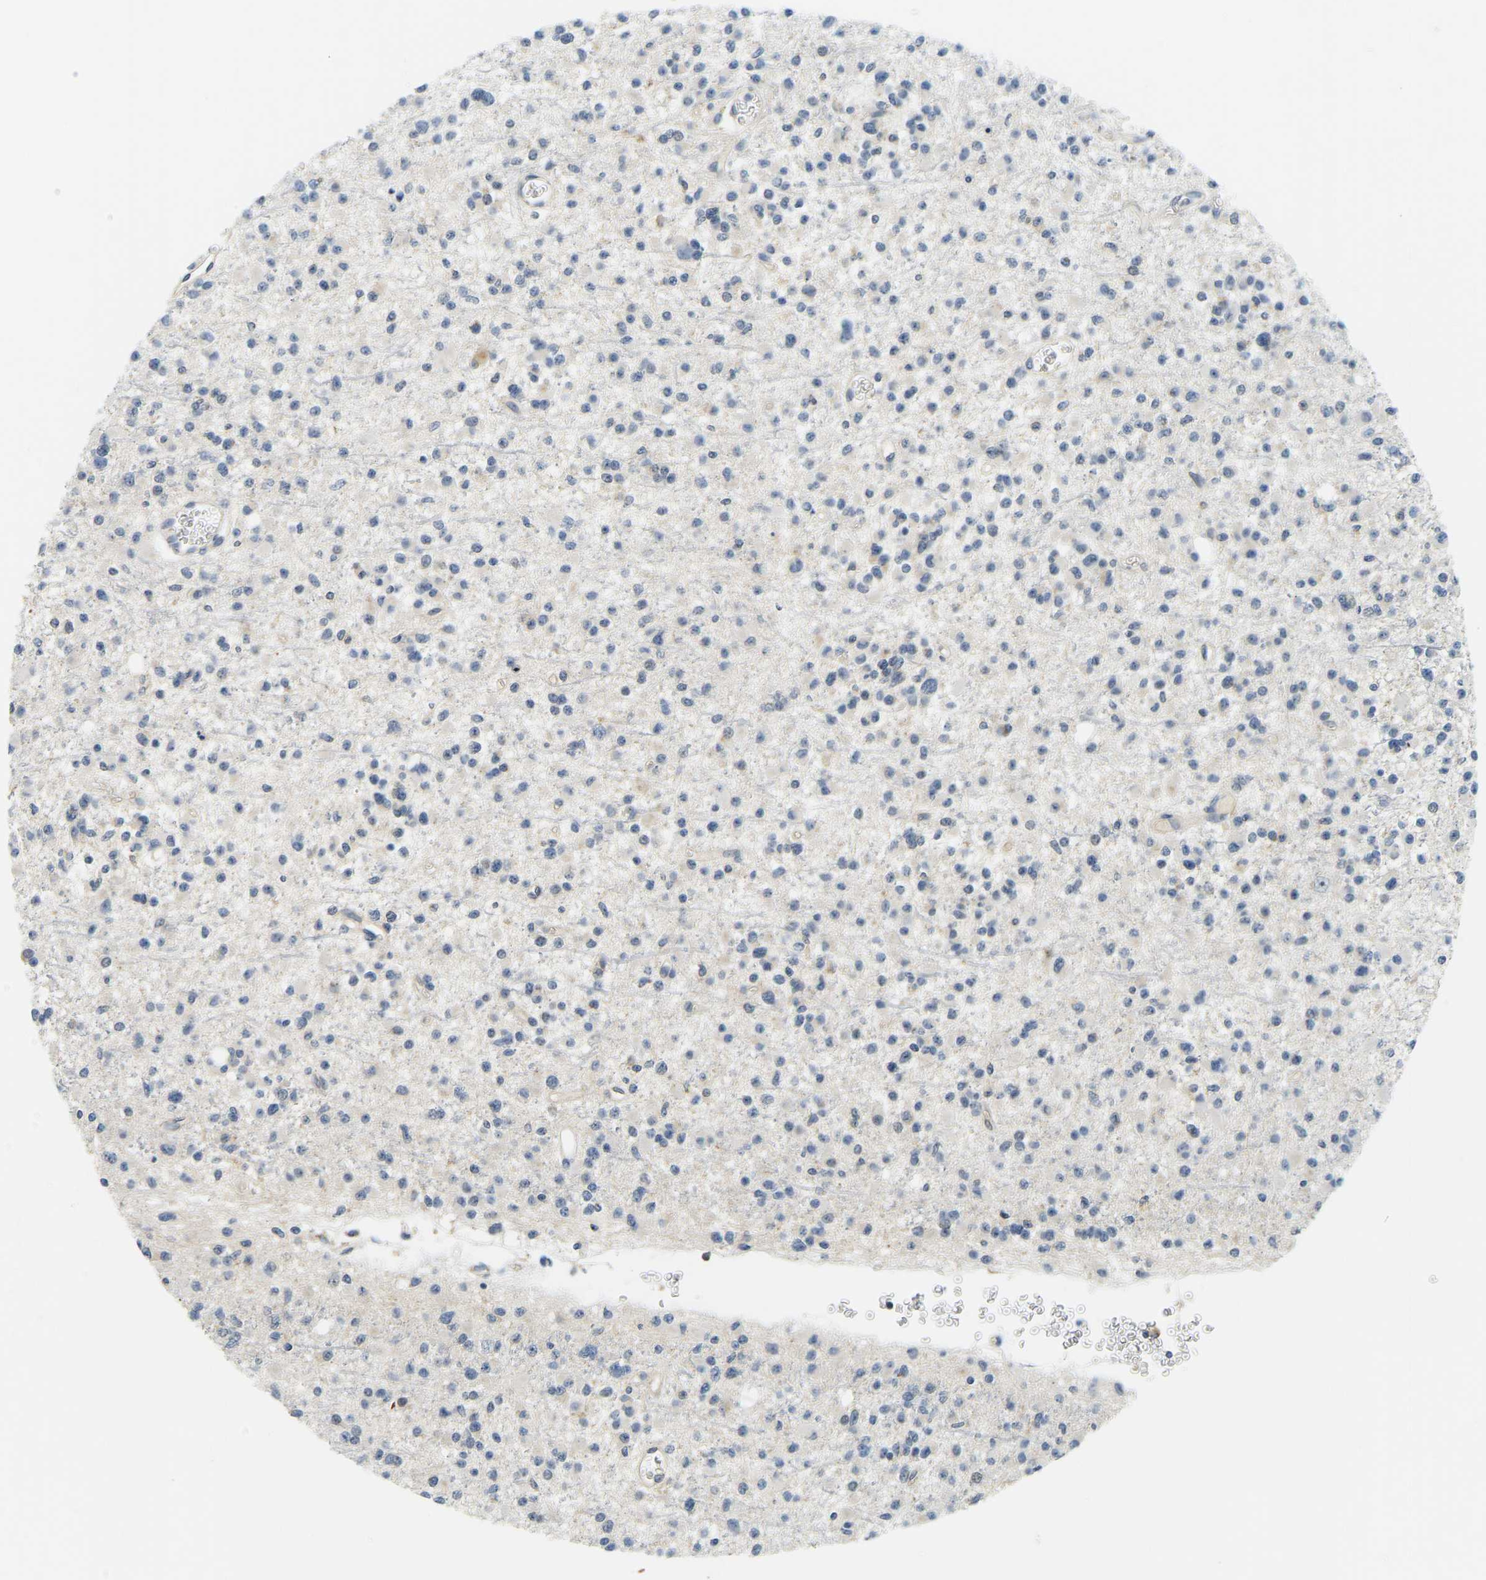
{"staining": {"intensity": "negative", "quantity": "none", "location": "none"}, "tissue": "glioma", "cell_type": "Tumor cells", "image_type": "cancer", "snomed": [{"axis": "morphology", "description": "Glioma, malignant, Low grade"}, {"axis": "topography", "description": "Brain"}], "caption": "Immunohistochemical staining of glioma shows no significant positivity in tumor cells. Nuclei are stained in blue.", "gene": "RRP1", "patient": {"sex": "female", "age": 22}}